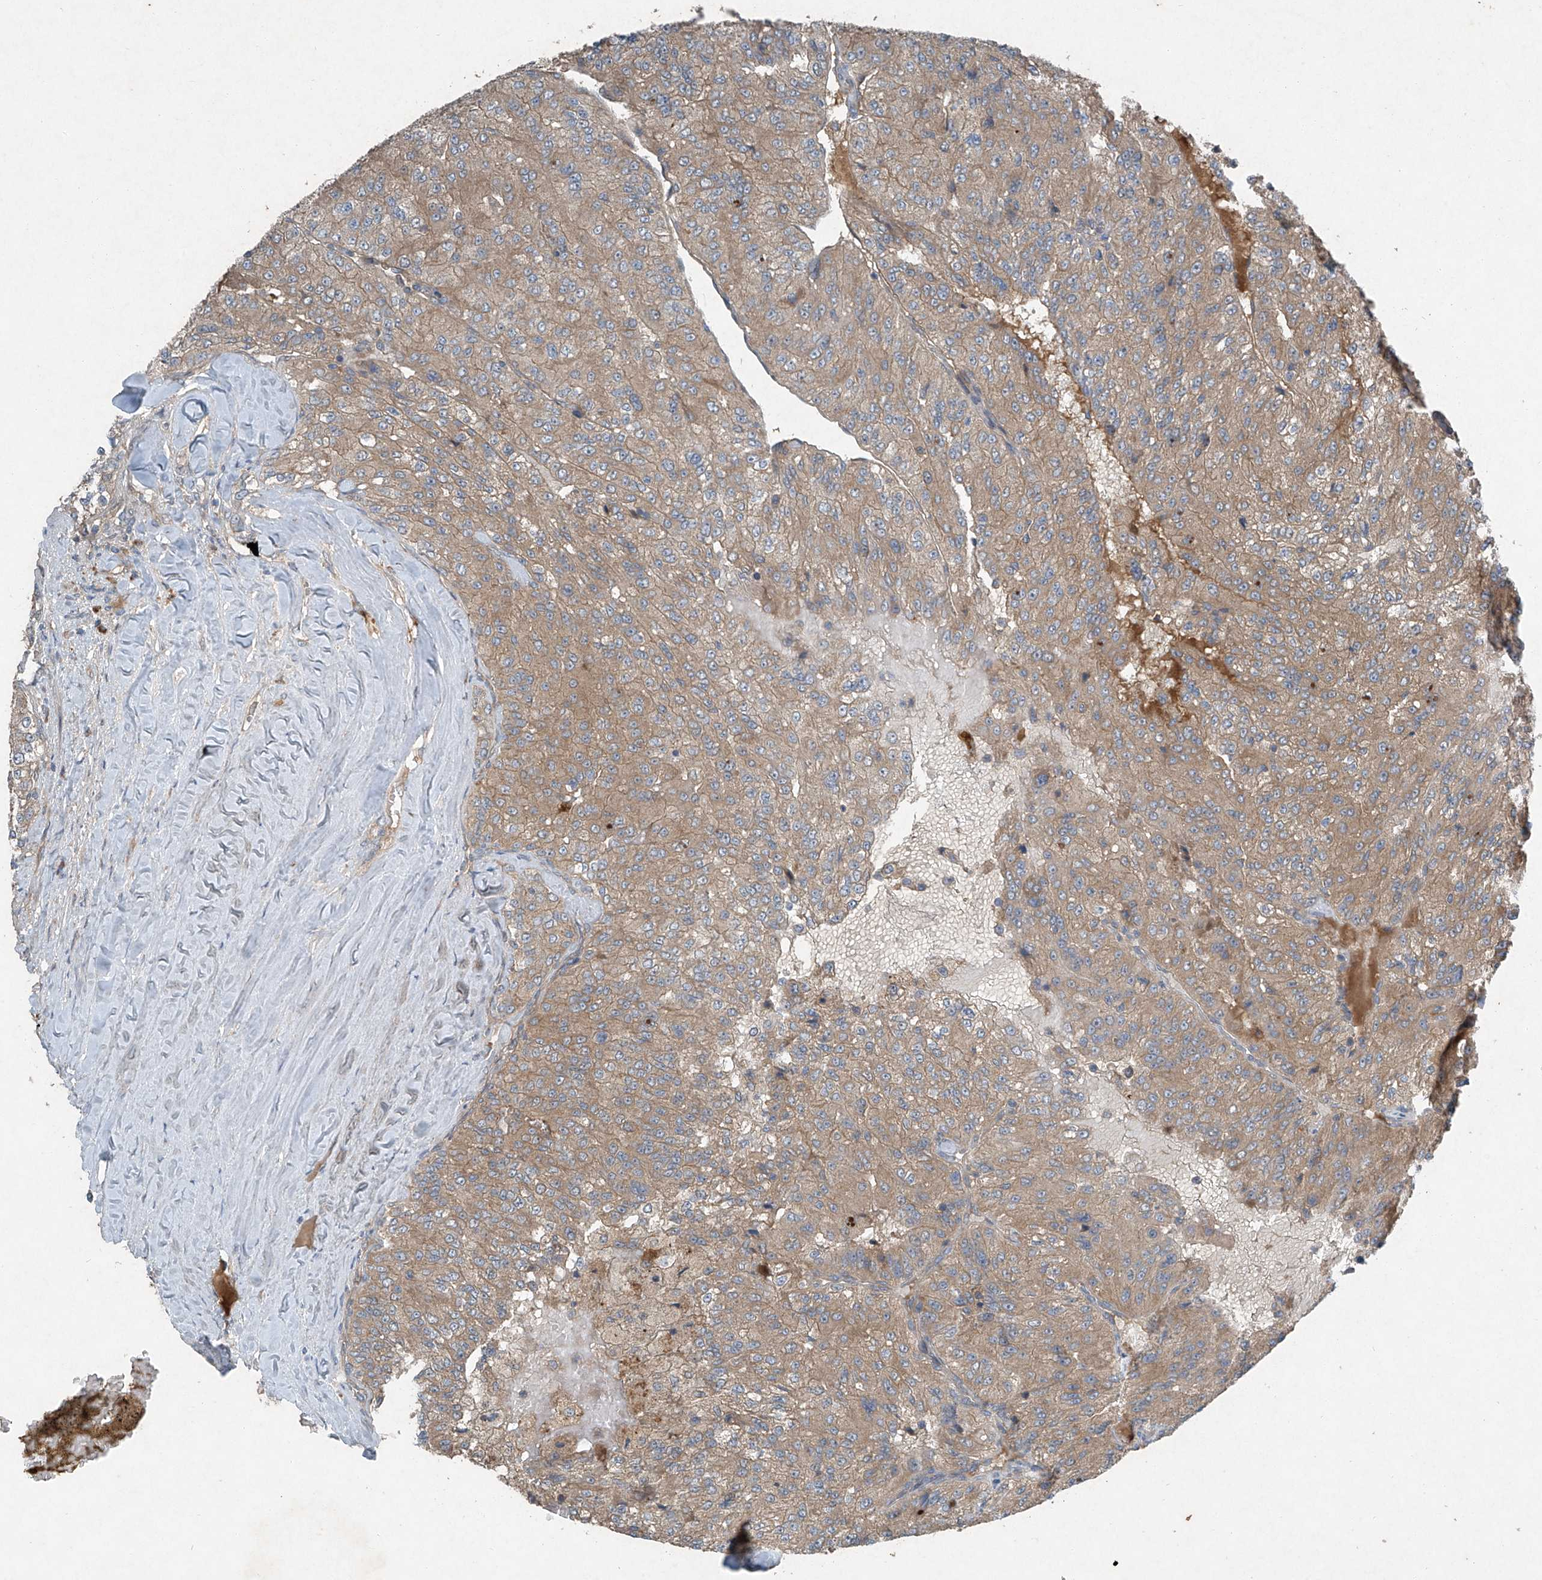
{"staining": {"intensity": "weak", "quantity": ">75%", "location": "cytoplasmic/membranous"}, "tissue": "renal cancer", "cell_type": "Tumor cells", "image_type": "cancer", "snomed": [{"axis": "morphology", "description": "Adenocarcinoma, NOS"}, {"axis": "topography", "description": "Kidney"}], "caption": "Renal adenocarcinoma tissue displays weak cytoplasmic/membranous expression in about >75% of tumor cells, visualized by immunohistochemistry. The staining was performed using DAB to visualize the protein expression in brown, while the nuclei were stained in blue with hematoxylin (Magnification: 20x).", "gene": "FOXRED2", "patient": {"sex": "female", "age": 63}}